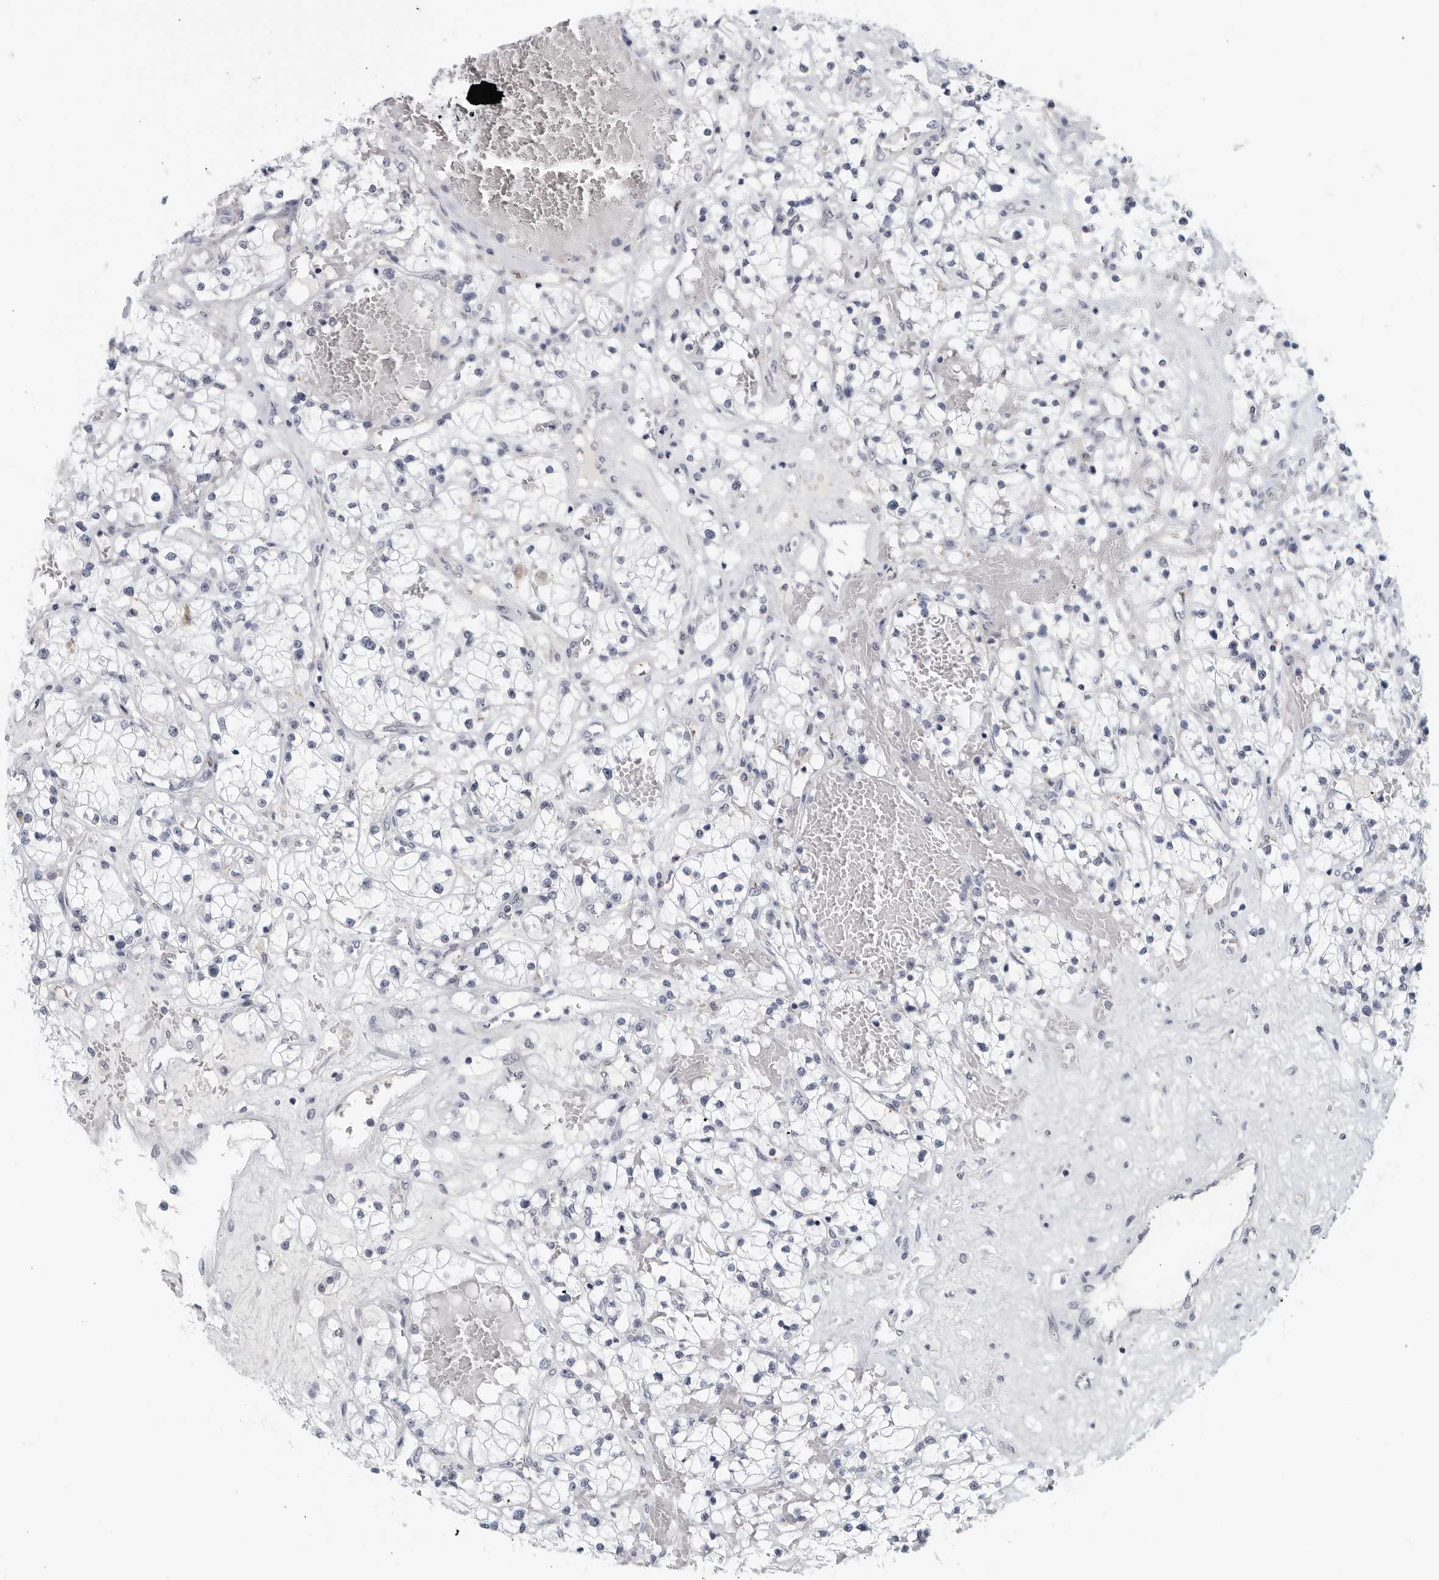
{"staining": {"intensity": "negative", "quantity": "none", "location": "none"}, "tissue": "renal cancer", "cell_type": "Tumor cells", "image_type": "cancer", "snomed": [{"axis": "morphology", "description": "Normal tissue, NOS"}, {"axis": "morphology", "description": "Adenocarcinoma, NOS"}, {"axis": "topography", "description": "Kidney"}], "caption": "Tumor cells show no significant staining in adenocarcinoma (renal).", "gene": "MATN1", "patient": {"sex": "male", "age": 68}}